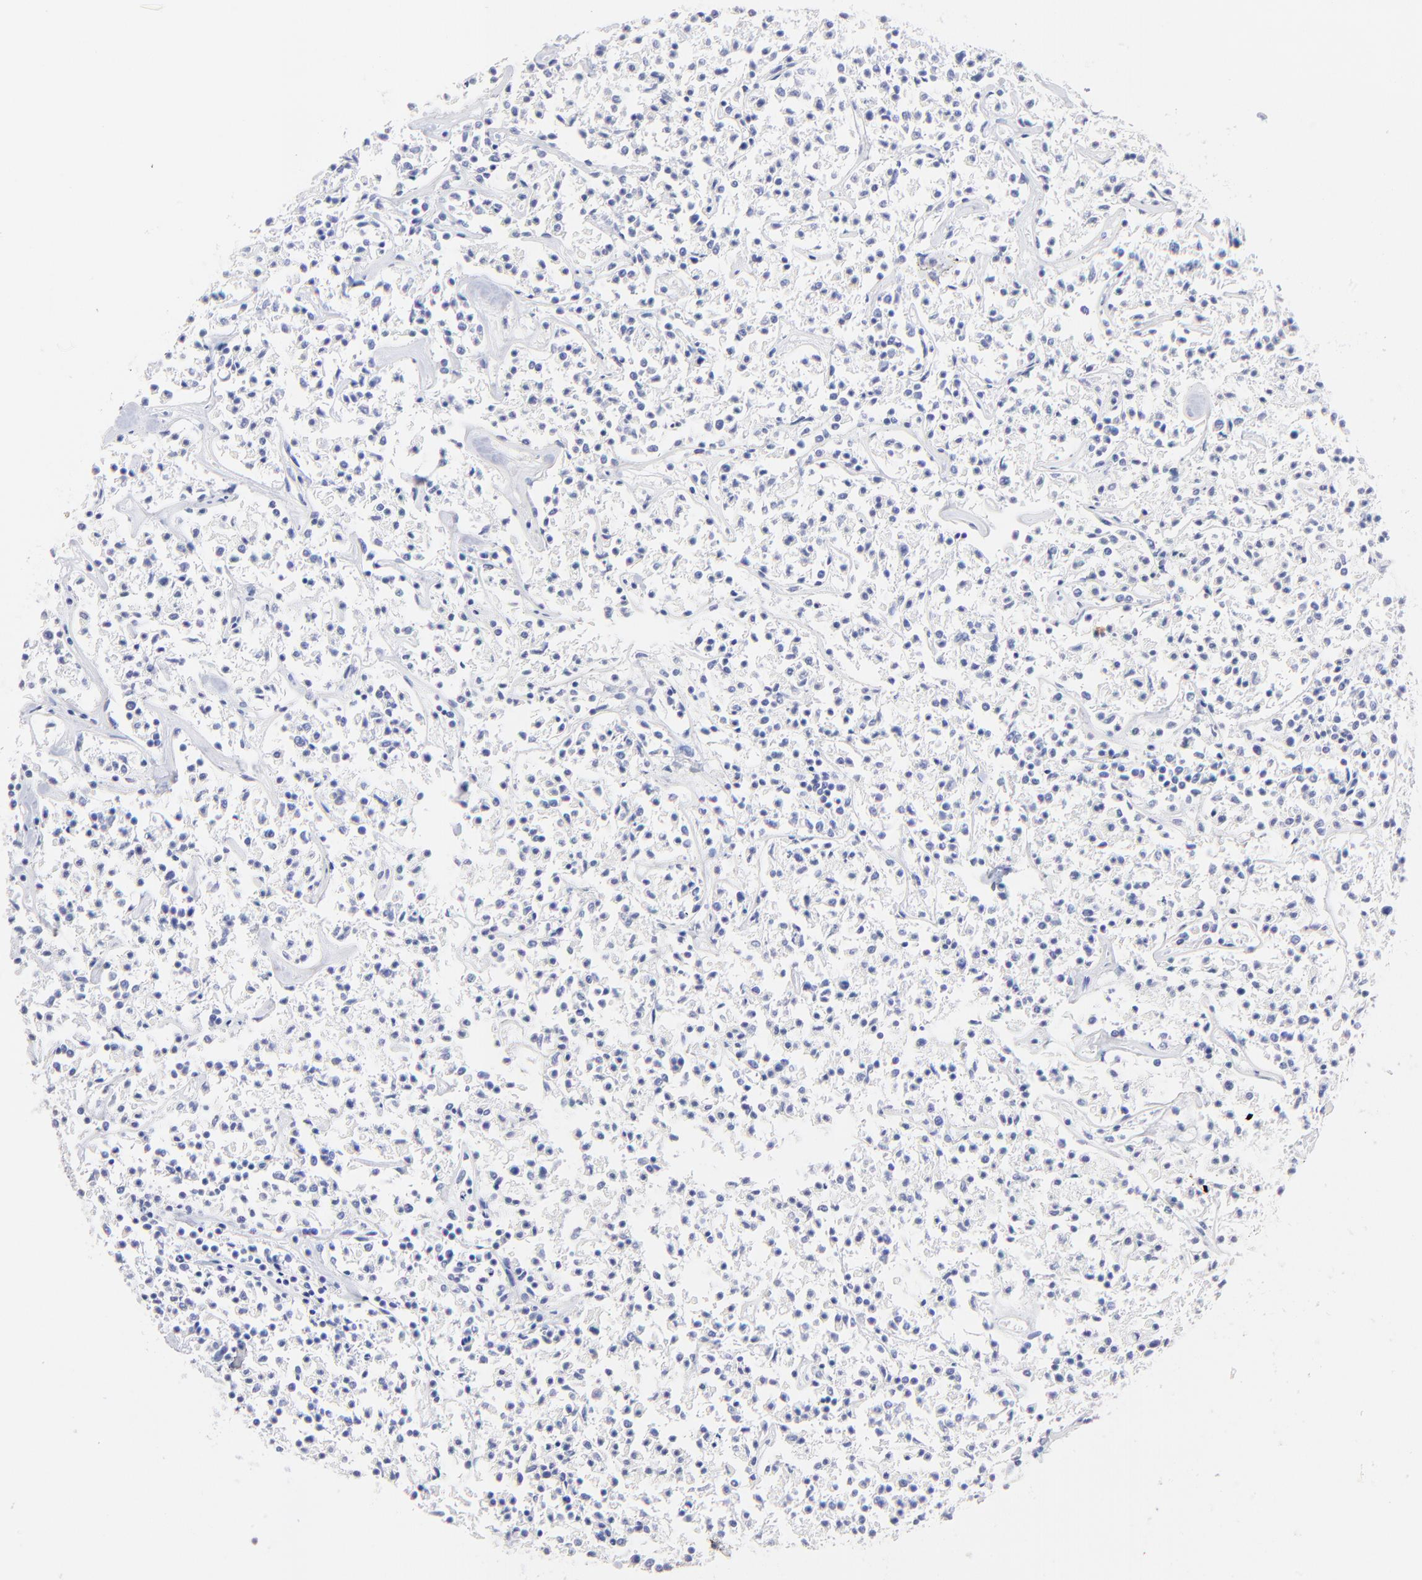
{"staining": {"intensity": "negative", "quantity": "none", "location": "none"}, "tissue": "lymphoma", "cell_type": "Tumor cells", "image_type": "cancer", "snomed": [{"axis": "morphology", "description": "Malignant lymphoma, non-Hodgkin's type, Low grade"}, {"axis": "topography", "description": "Small intestine"}], "caption": "The IHC histopathology image has no significant staining in tumor cells of malignant lymphoma, non-Hodgkin's type (low-grade) tissue.", "gene": "EBP", "patient": {"sex": "female", "age": 59}}